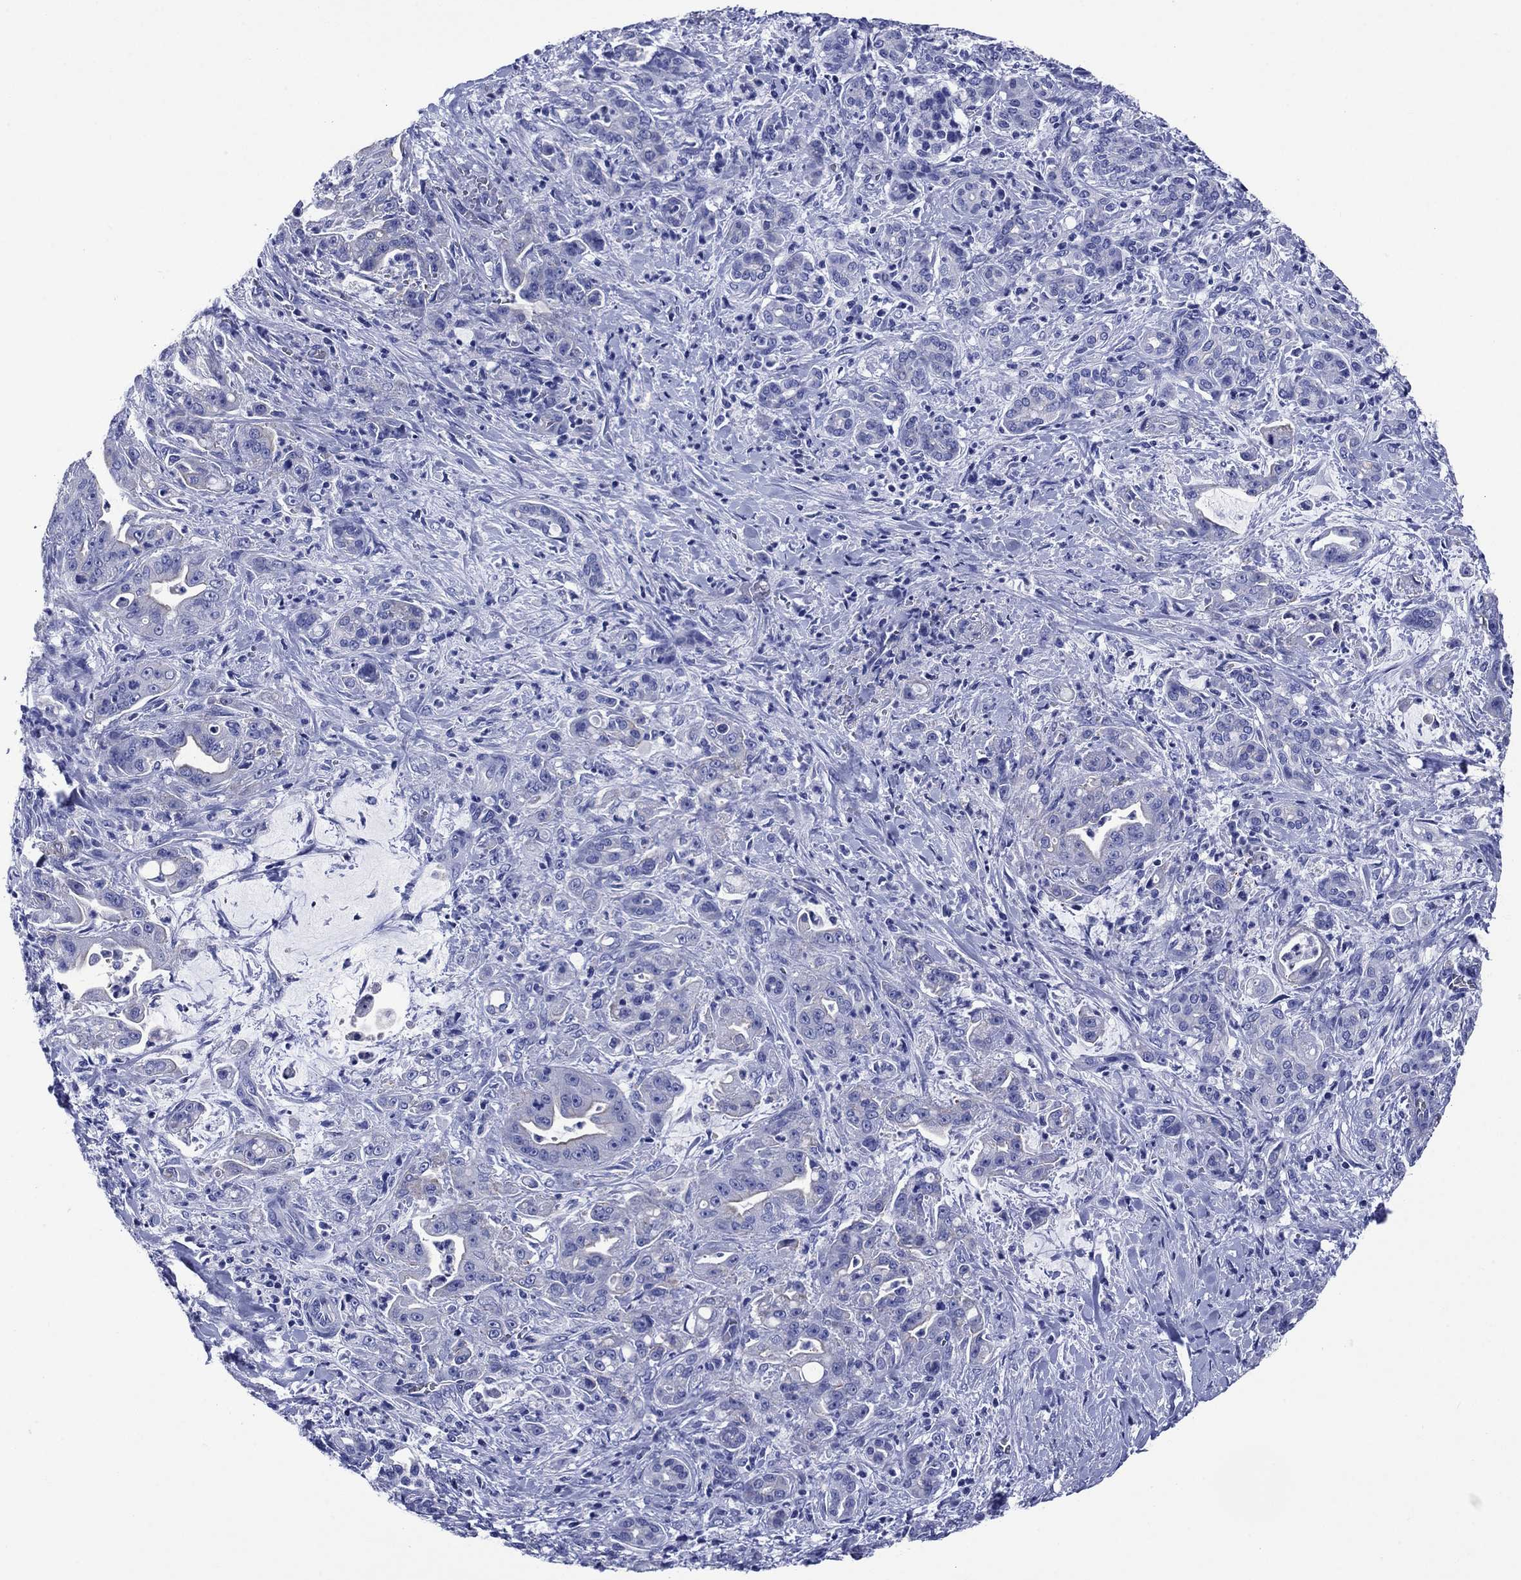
{"staining": {"intensity": "negative", "quantity": "none", "location": "none"}, "tissue": "pancreatic cancer", "cell_type": "Tumor cells", "image_type": "cancer", "snomed": [{"axis": "morphology", "description": "Normal tissue, NOS"}, {"axis": "morphology", "description": "Inflammation, NOS"}, {"axis": "morphology", "description": "Adenocarcinoma, NOS"}, {"axis": "topography", "description": "Pancreas"}], "caption": "A high-resolution photomicrograph shows immunohistochemistry (IHC) staining of adenocarcinoma (pancreatic), which exhibits no significant positivity in tumor cells.", "gene": "SLC1A2", "patient": {"sex": "male", "age": 57}}